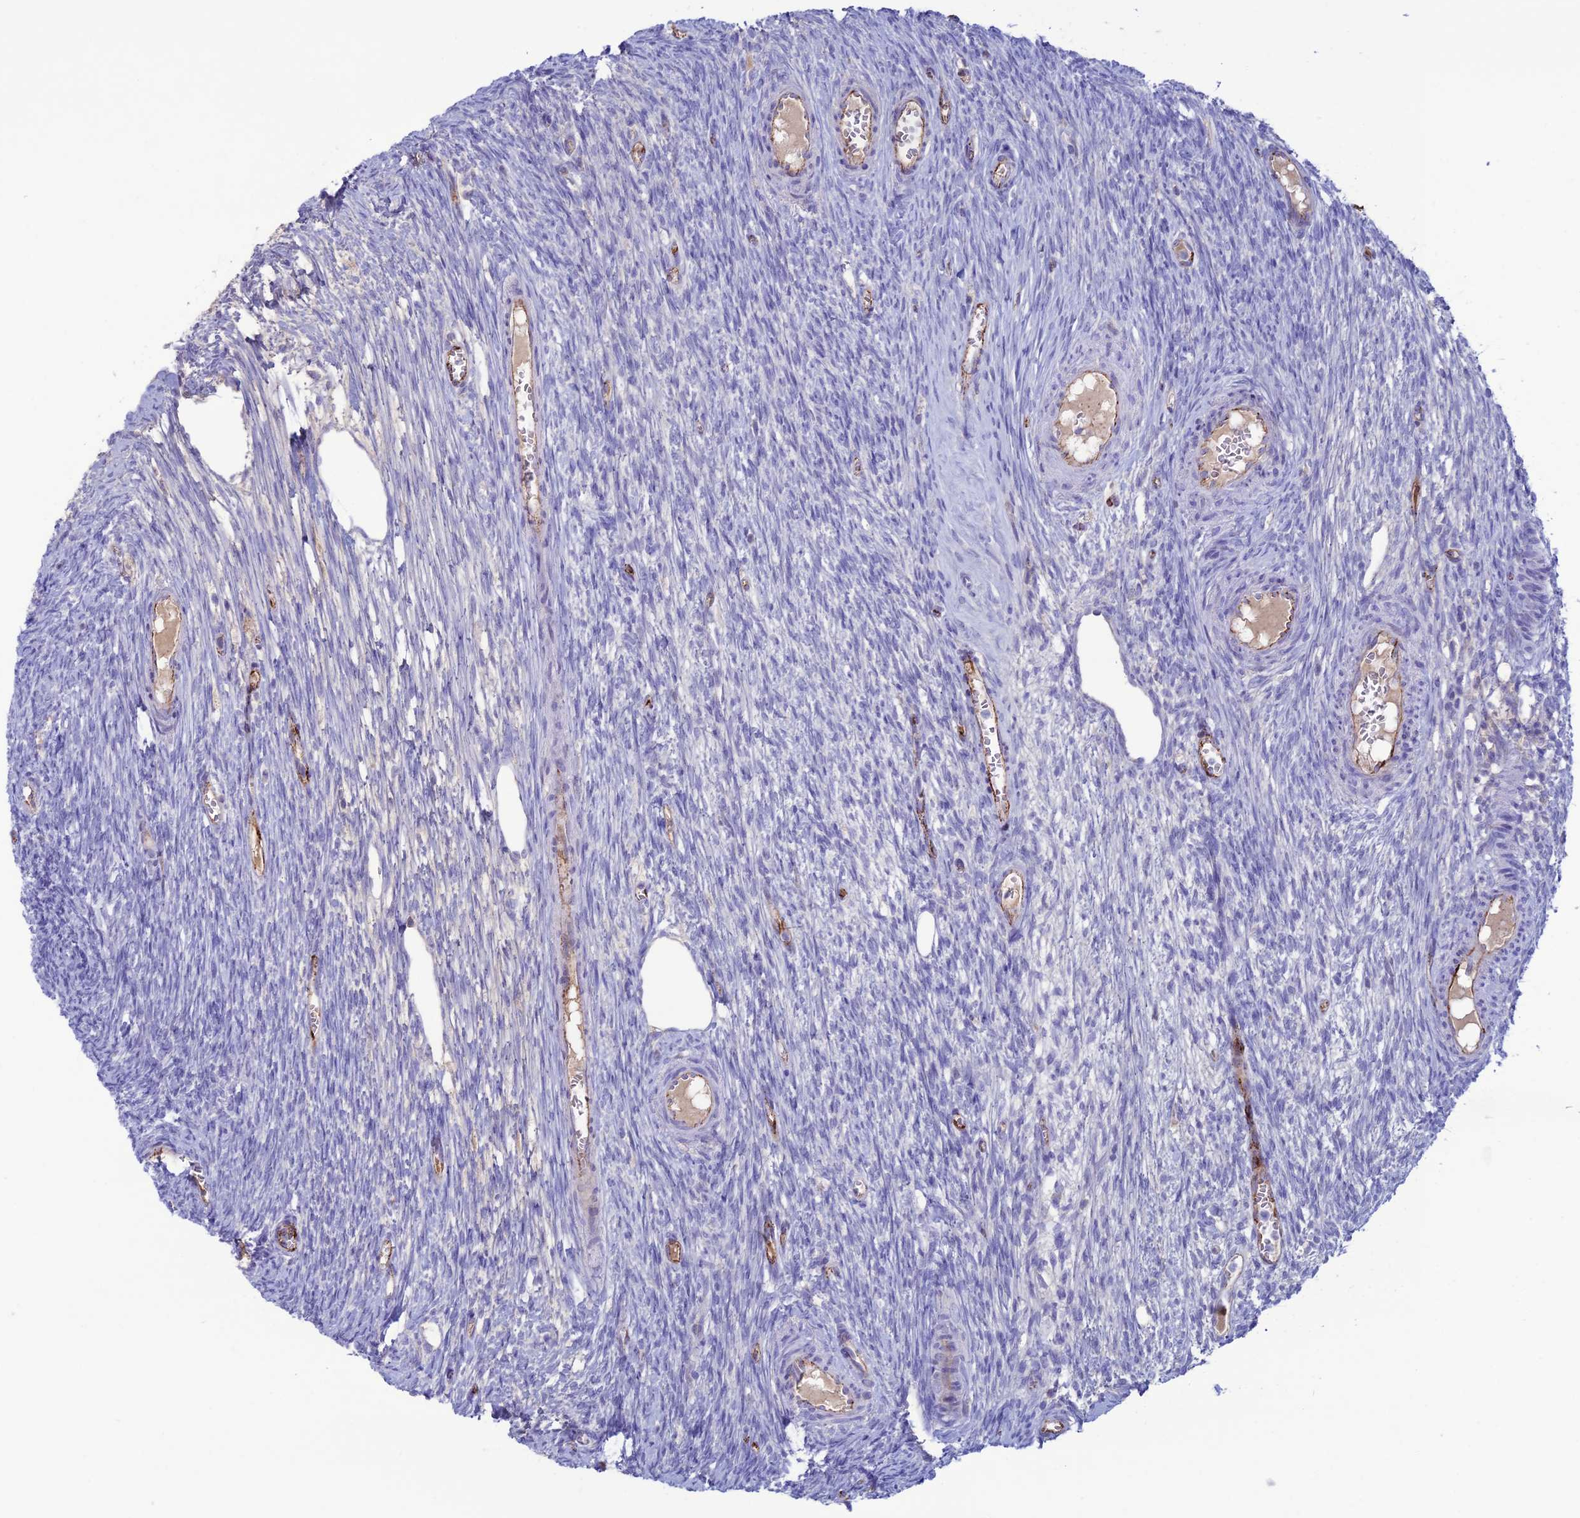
{"staining": {"intensity": "negative", "quantity": "none", "location": "none"}, "tissue": "ovary", "cell_type": "Follicle cells", "image_type": "normal", "snomed": [{"axis": "morphology", "description": "Normal tissue, NOS"}, {"axis": "topography", "description": "Ovary"}], "caption": "The immunohistochemistry (IHC) photomicrograph has no significant staining in follicle cells of ovary.", "gene": "CDC42EP5", "patient": {"sex": "female", "age": 44}}